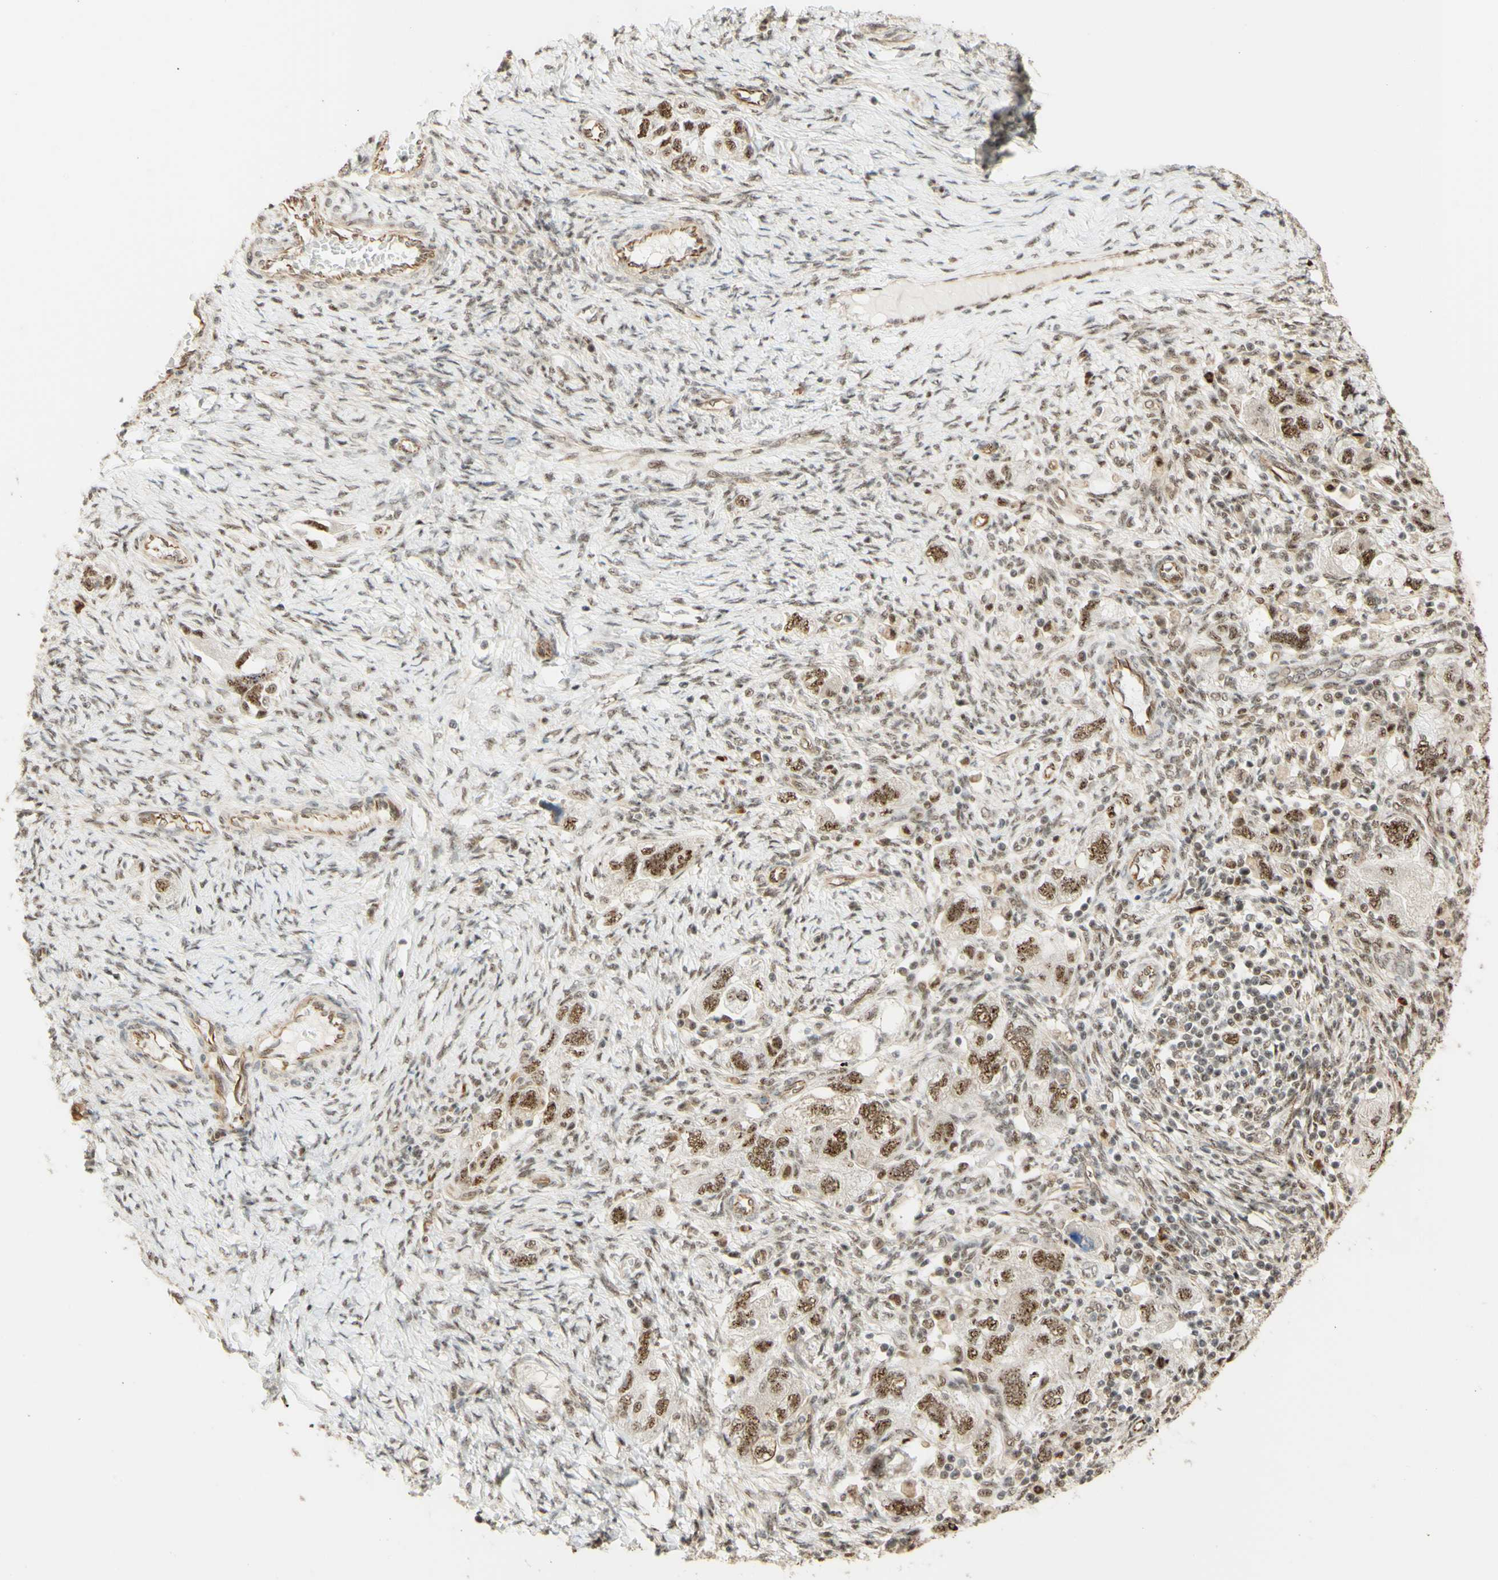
{"staining": {"intensity": "moderate", "quantity": ">75%", "location": "nuclear"}, "tissue": "ovarian cancer", "cell_type": "Tumor cells", "image_type": "cancer", "snomed": [{"axis": "morphology", "description": "Carcinoma, NOS"}, {"axis": "morphology", "description": "Cystadenocarcinoma, serous, NOS"}, {"axis": "topography", "description": "Ovary"}], "caption": "An image showing moderate nuclear staining in approximately >75% of tumor cells in ovarian cancer, as visualized by brown immunohistochemical staining.", "gene": "SAP18", "patient": {"sex": "female", "age": 69}}